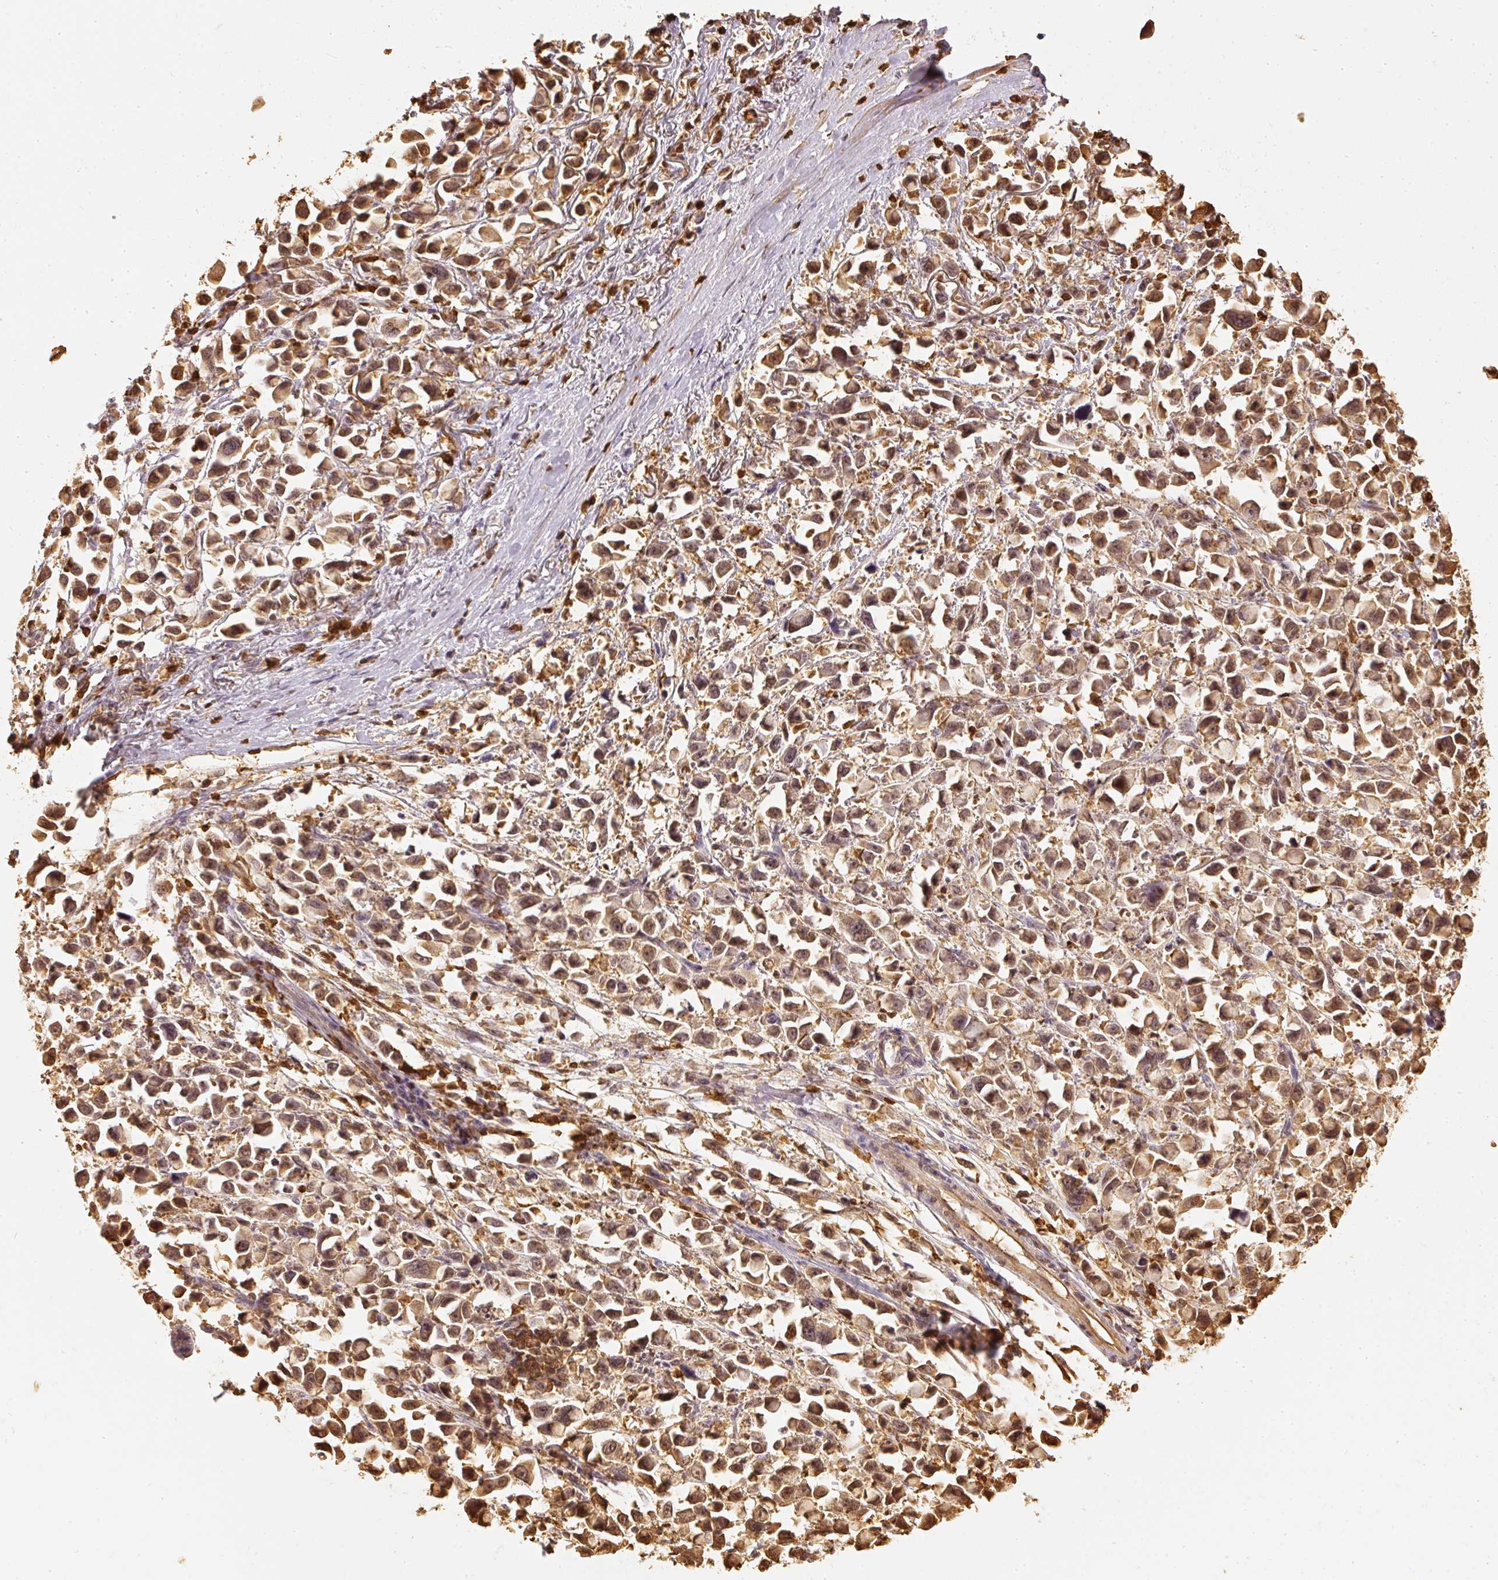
{"staining": {"intensity": "moderate", "quantity": ">75%", "location": "cytoplasmic/membranous"}, "tissue": "stomach cancer", "cell_type": "Tumor cells", "image_type": "cancer", "snomed": [{"axis": "morphology", "description": "Adenocarcinoma, NOS"}, {"axis": "topography", "description": "Stomach"}], "caption": "Protein expression analysis of human stomach adenocarcinoma reveals moderate cytoplasmic/membranous staining in about >75% of tumor cells.", "gene": "PFN1", "patient": {"sex": "female", "age": 81}}